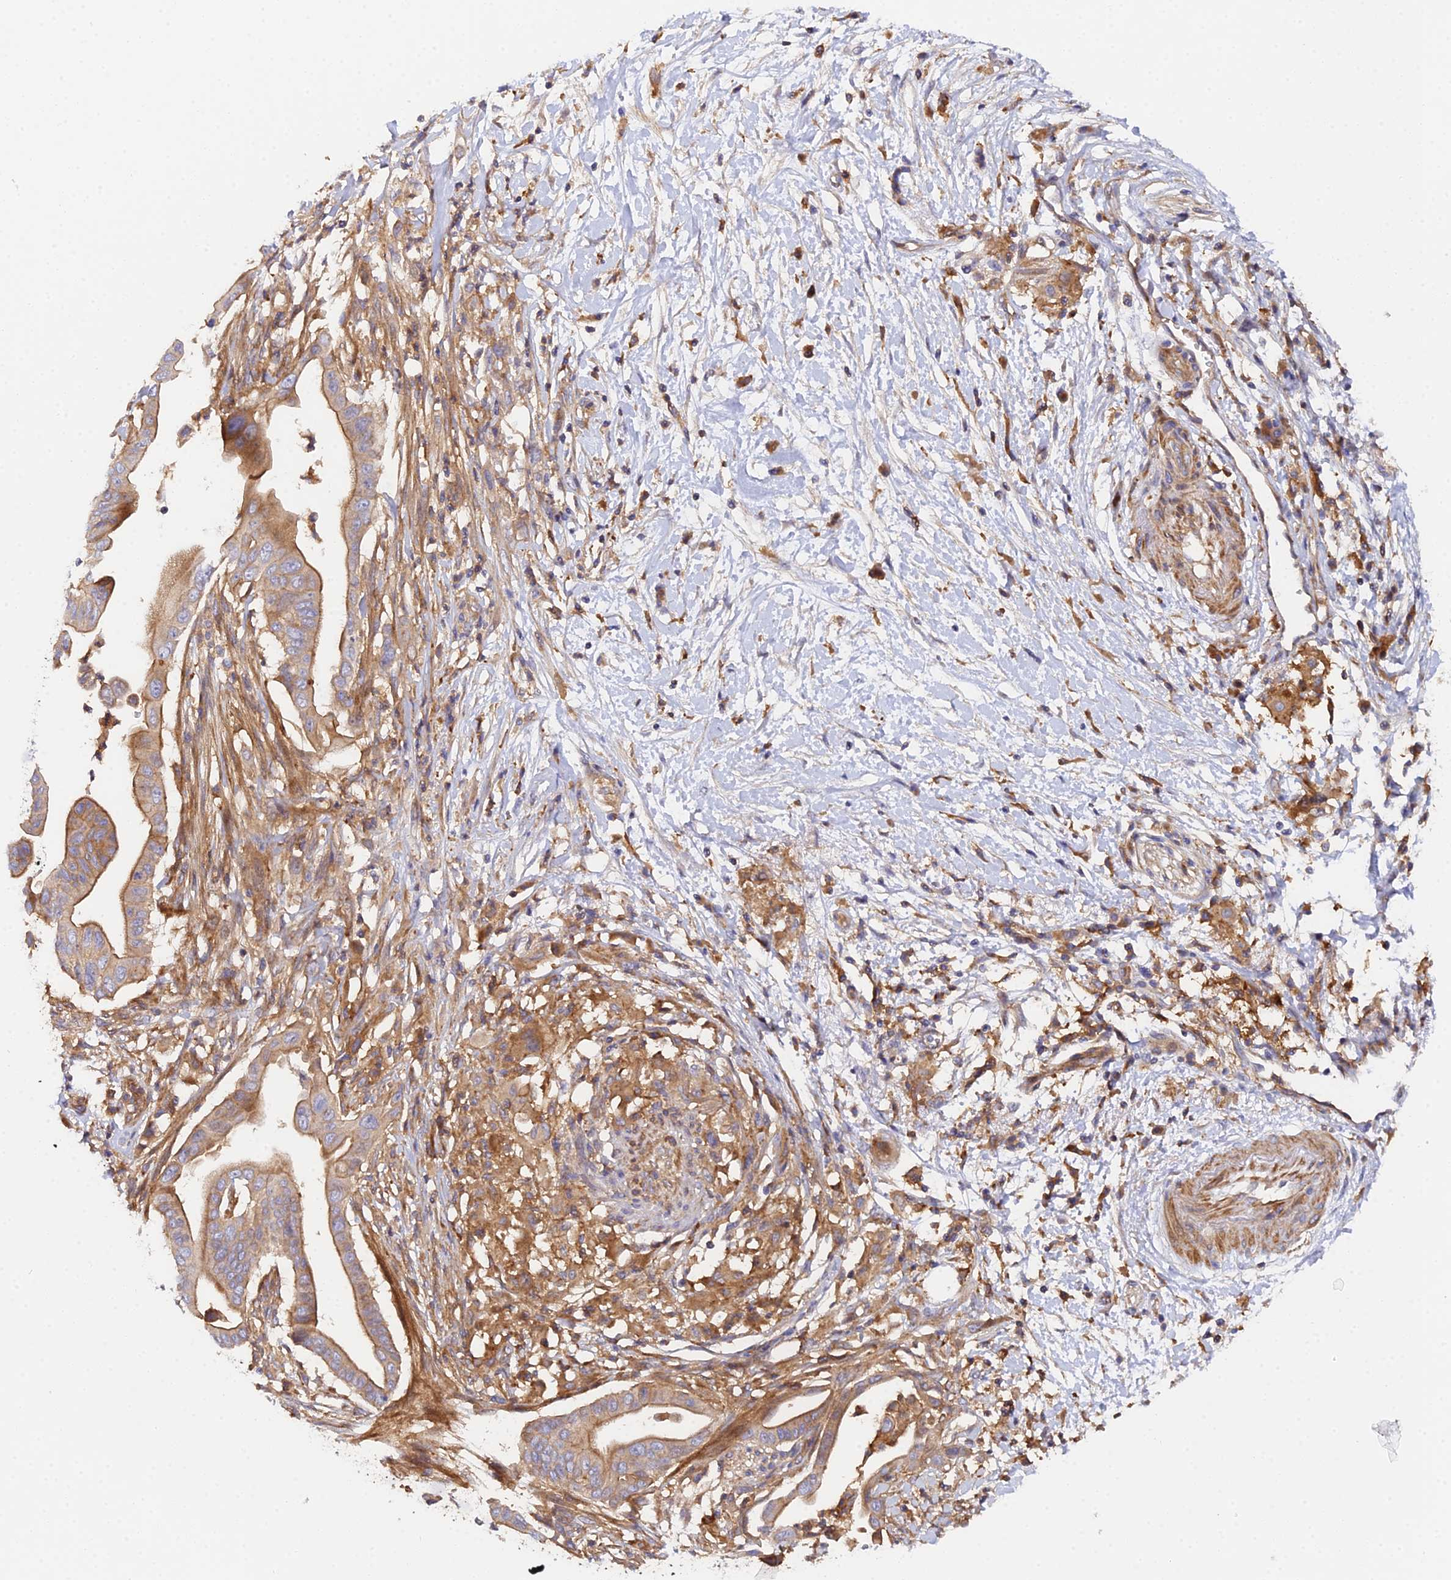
{"staining": {"intensity": "moderate", "quantity": "25%-75%", "location": "cytoplasmic/membranous"}, "tissue": "pancreatic cancer", "cell_type": "Tumor cells", "image_type": "cancer", "snomed": [{"axis": "morphology", "description": "Adenocarcinoma, NOS"}, {"axis": "topography", "description": "Pancreas"}], "caption": "Tumor cells show medium levels of moderate cytoplasmic/membranous expression in approximately 25%-75% of cells in human pancreatic cancer.", "gene": "GNG5B", "patient": {"sex": "male", "age": 68}}